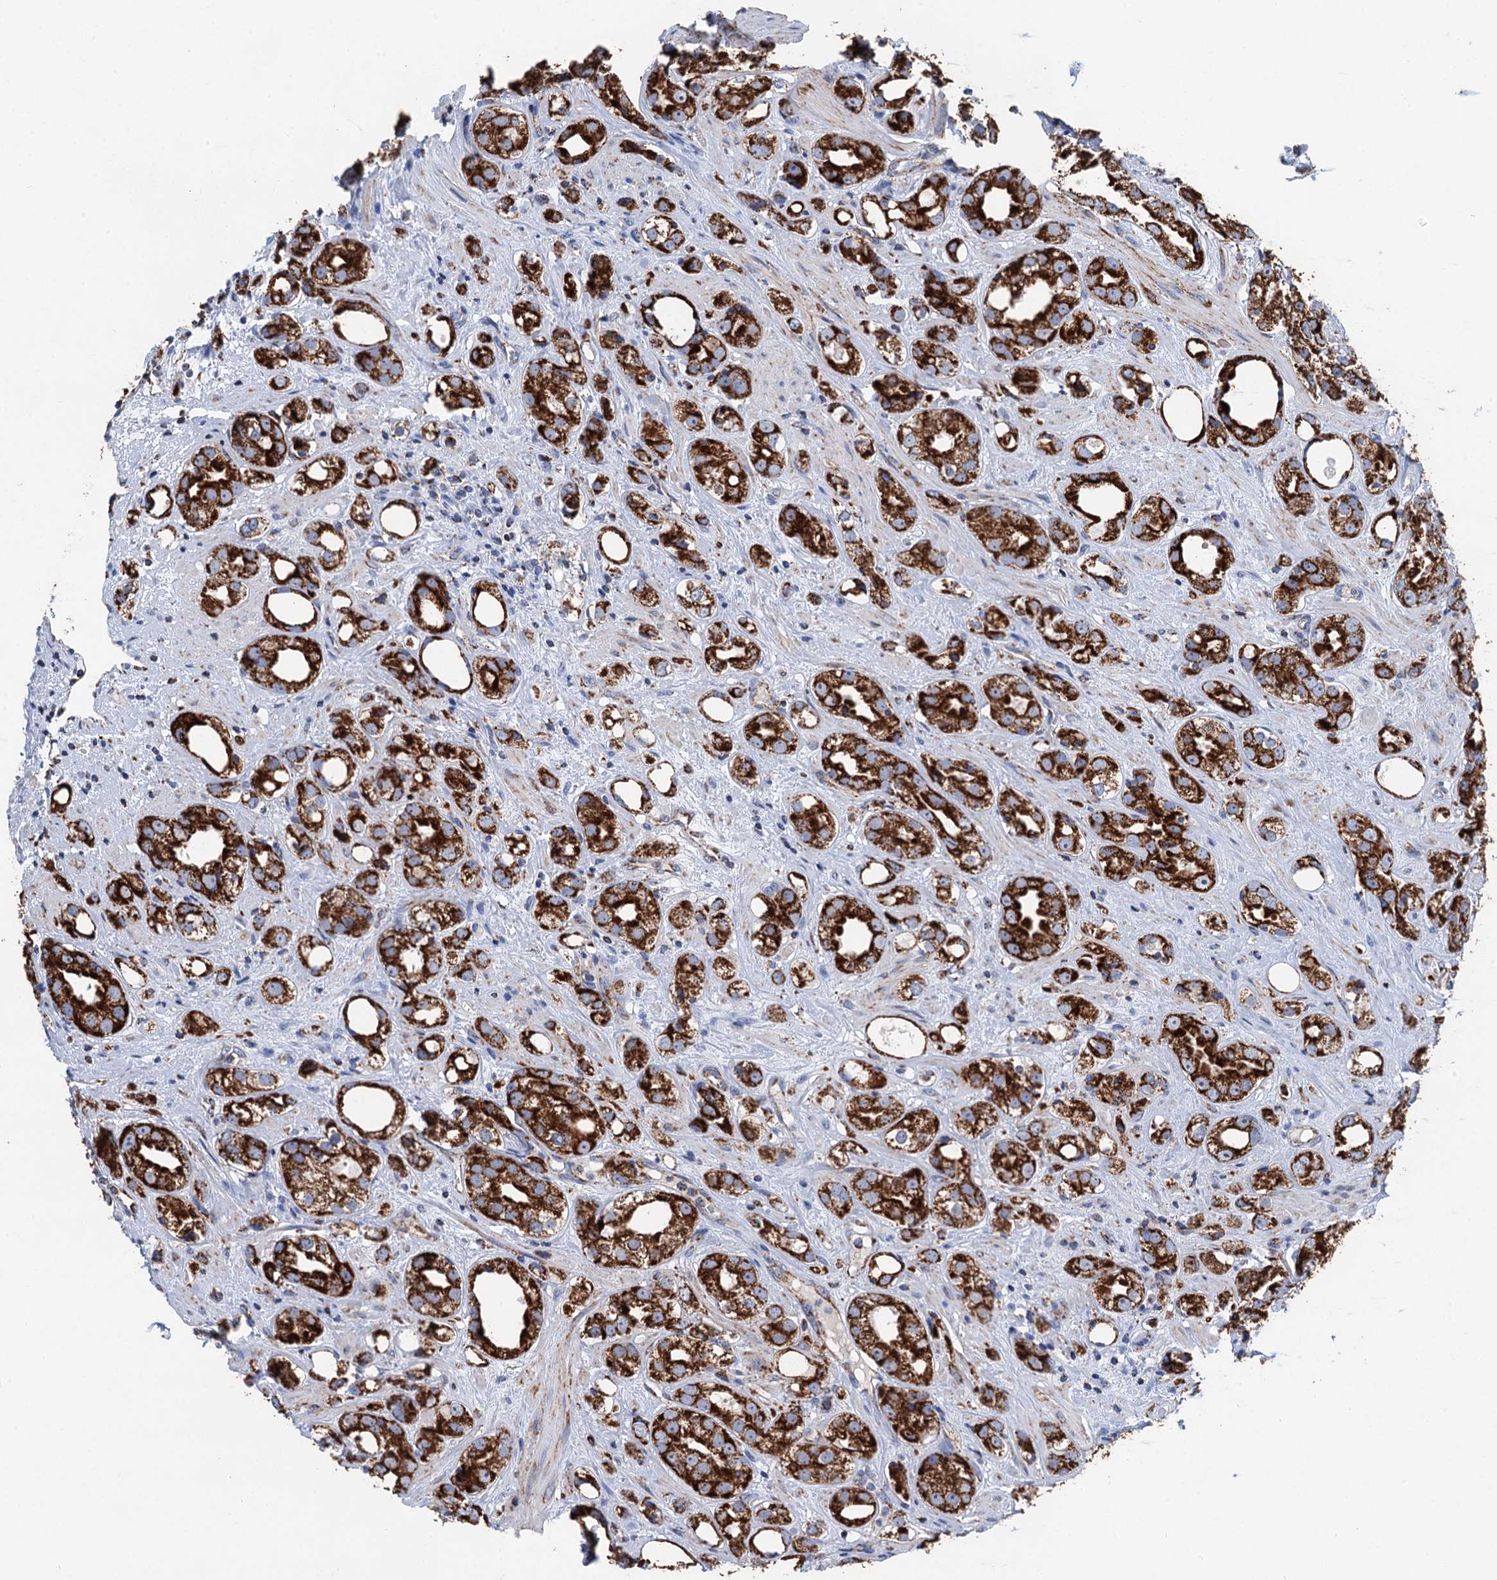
{"staining": {"intensity": "strong", "quantity": ">75%", "location": "cytoplasmic/membranous"}, "tissue": "prostate cancer", "cell_type": "Tumor cells", "image_type": "cancer", "snomed": [{"axis": "morphology", "description": "Adenocarcinoma, NOS"}, {"axis": "topography", "description": "Prostate"}], "caption": "Tumor cells demonstrate strong cytoplasmic/membranous staining in approximately >75% of cells in prostate cancer (adenocarcinoma).", "gene": "IVD", "patient": {"sex": "male", "age": 79}}